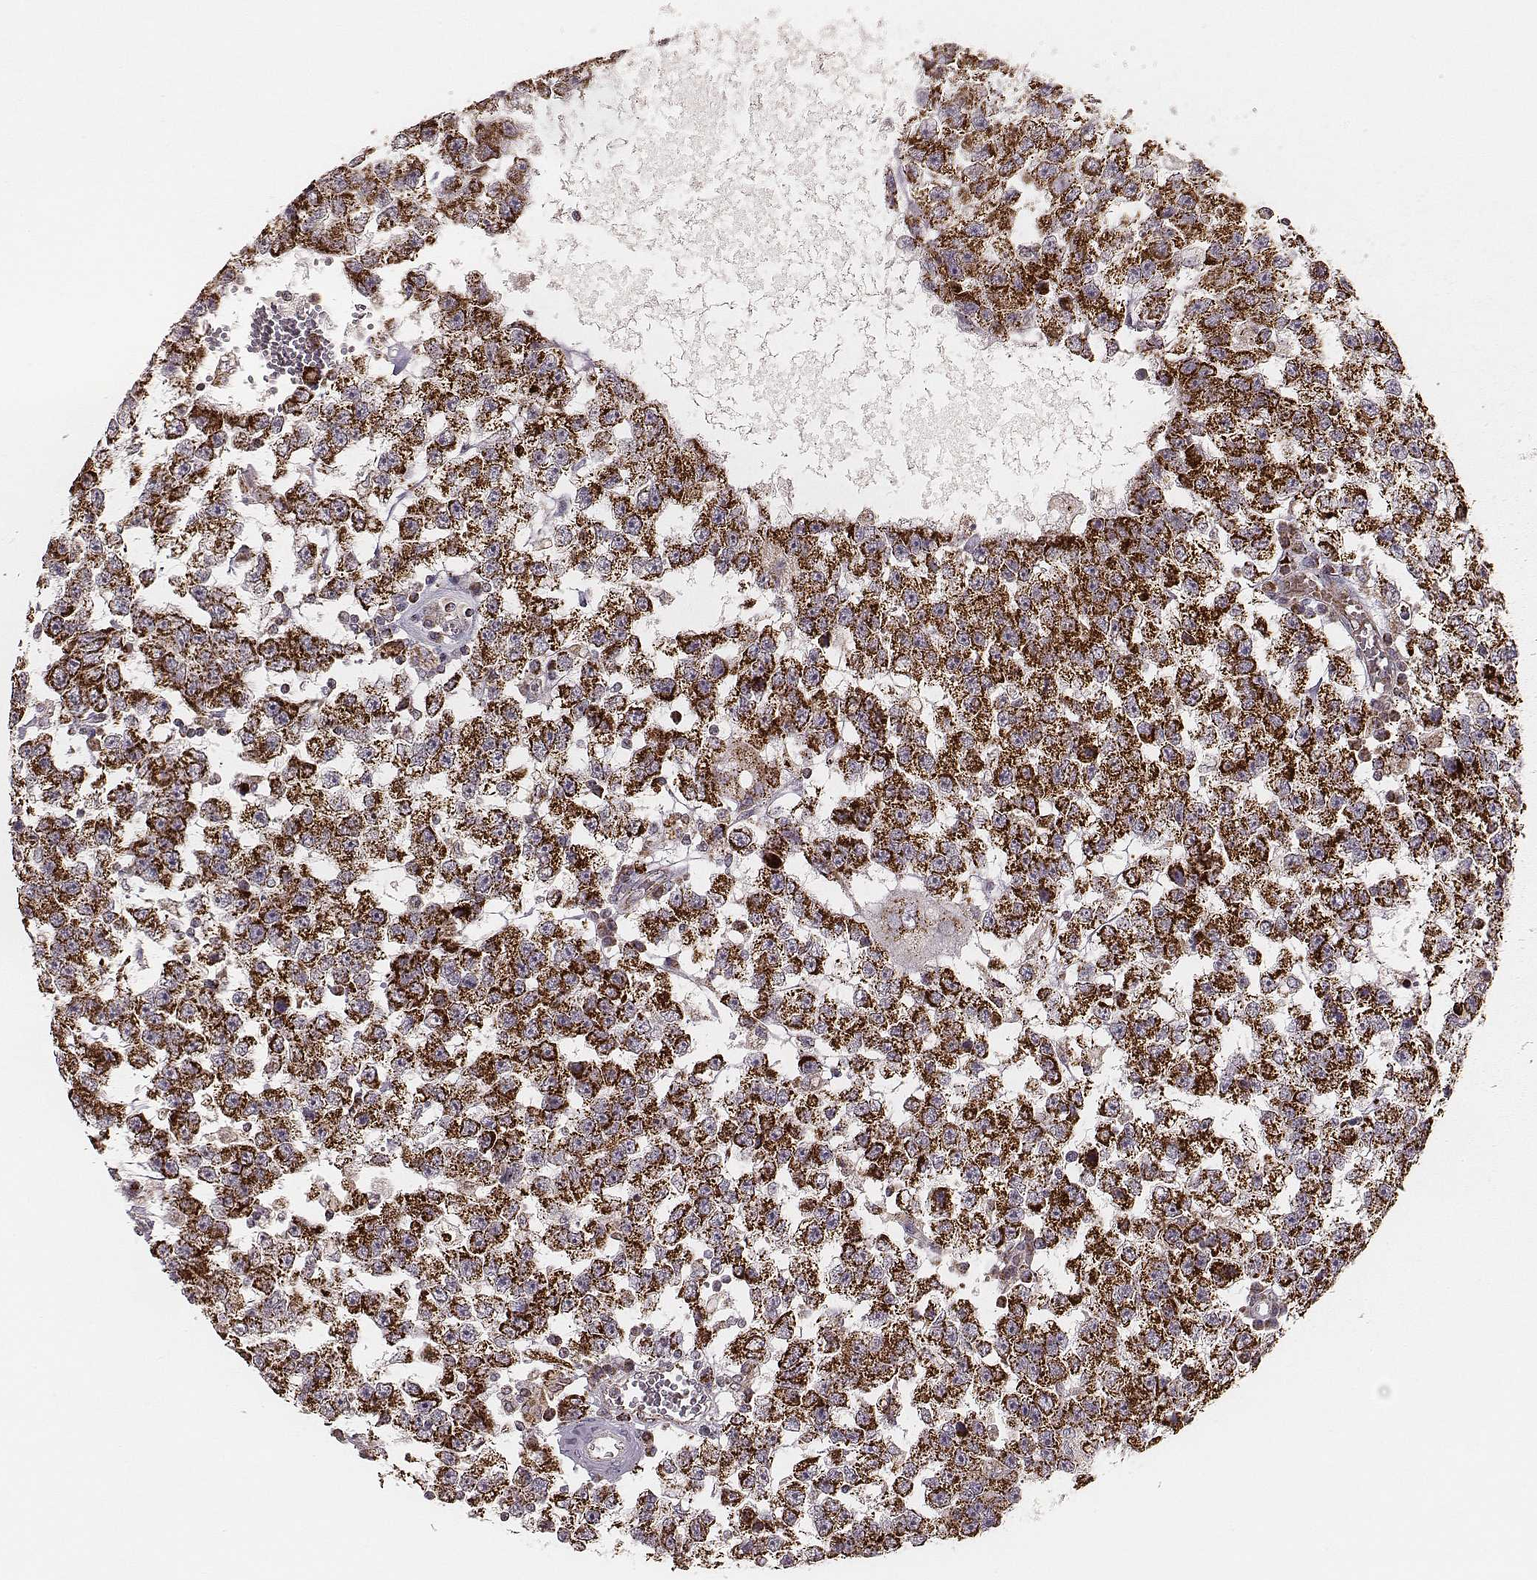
{"staining": {"intensity": "strong", "quantity": ">75%", "location": "cytoplasmic/membranous"}, "tissue": "testis cancer", "cell_type": "Tumor cells", "image_type": "cancer", "snomed": [{"axis": "morphology", "description": "Seminoma, NOS"}, {"axis": "topography", "description": "Testis"}], "caption": "IHC of human seminoma (testis) exhibits high levels of strong cytoplasmic/membranous expression in about >75% of tumor cells.", "gene": "TUFM", "patient": {"sex": "male", "age": 34}}